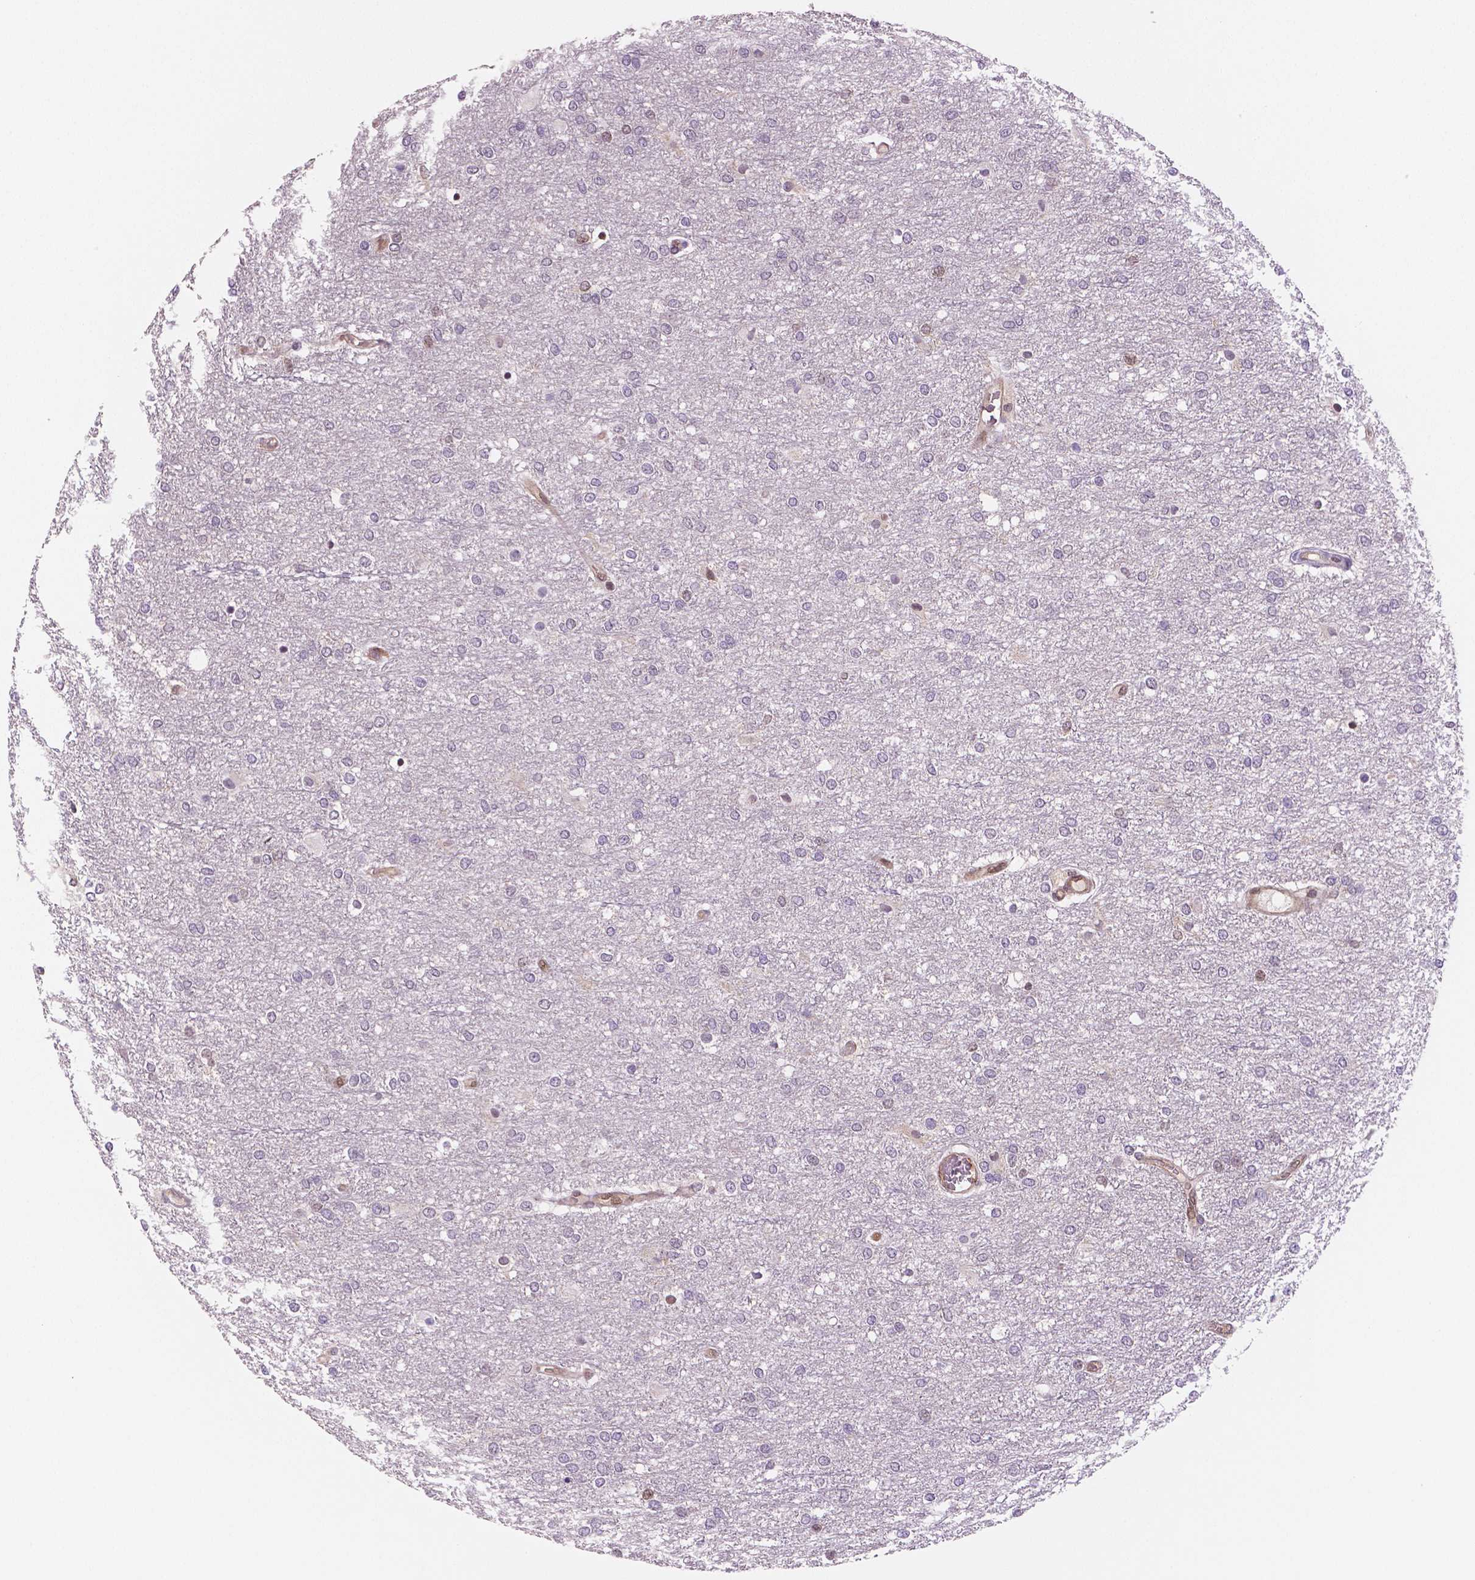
{"staining": {"intensity": "negative", "quantity": "none", "location": "none"}, "tissue": "glioma", "cell_type": "Tumor cells", "image_type": "cancer", "snomed": [{"axis": "morphology", "description": "Glioma, malignant, High grade"}, {"axis": "topography", "description": "Brain"}], "caption": "High-grade glioma (malignant) was stained to show a protein in brown. There is no significant staining in tumor cells.", "gene": "STAT3", "patient": {"sex": "female", "age": 61}}